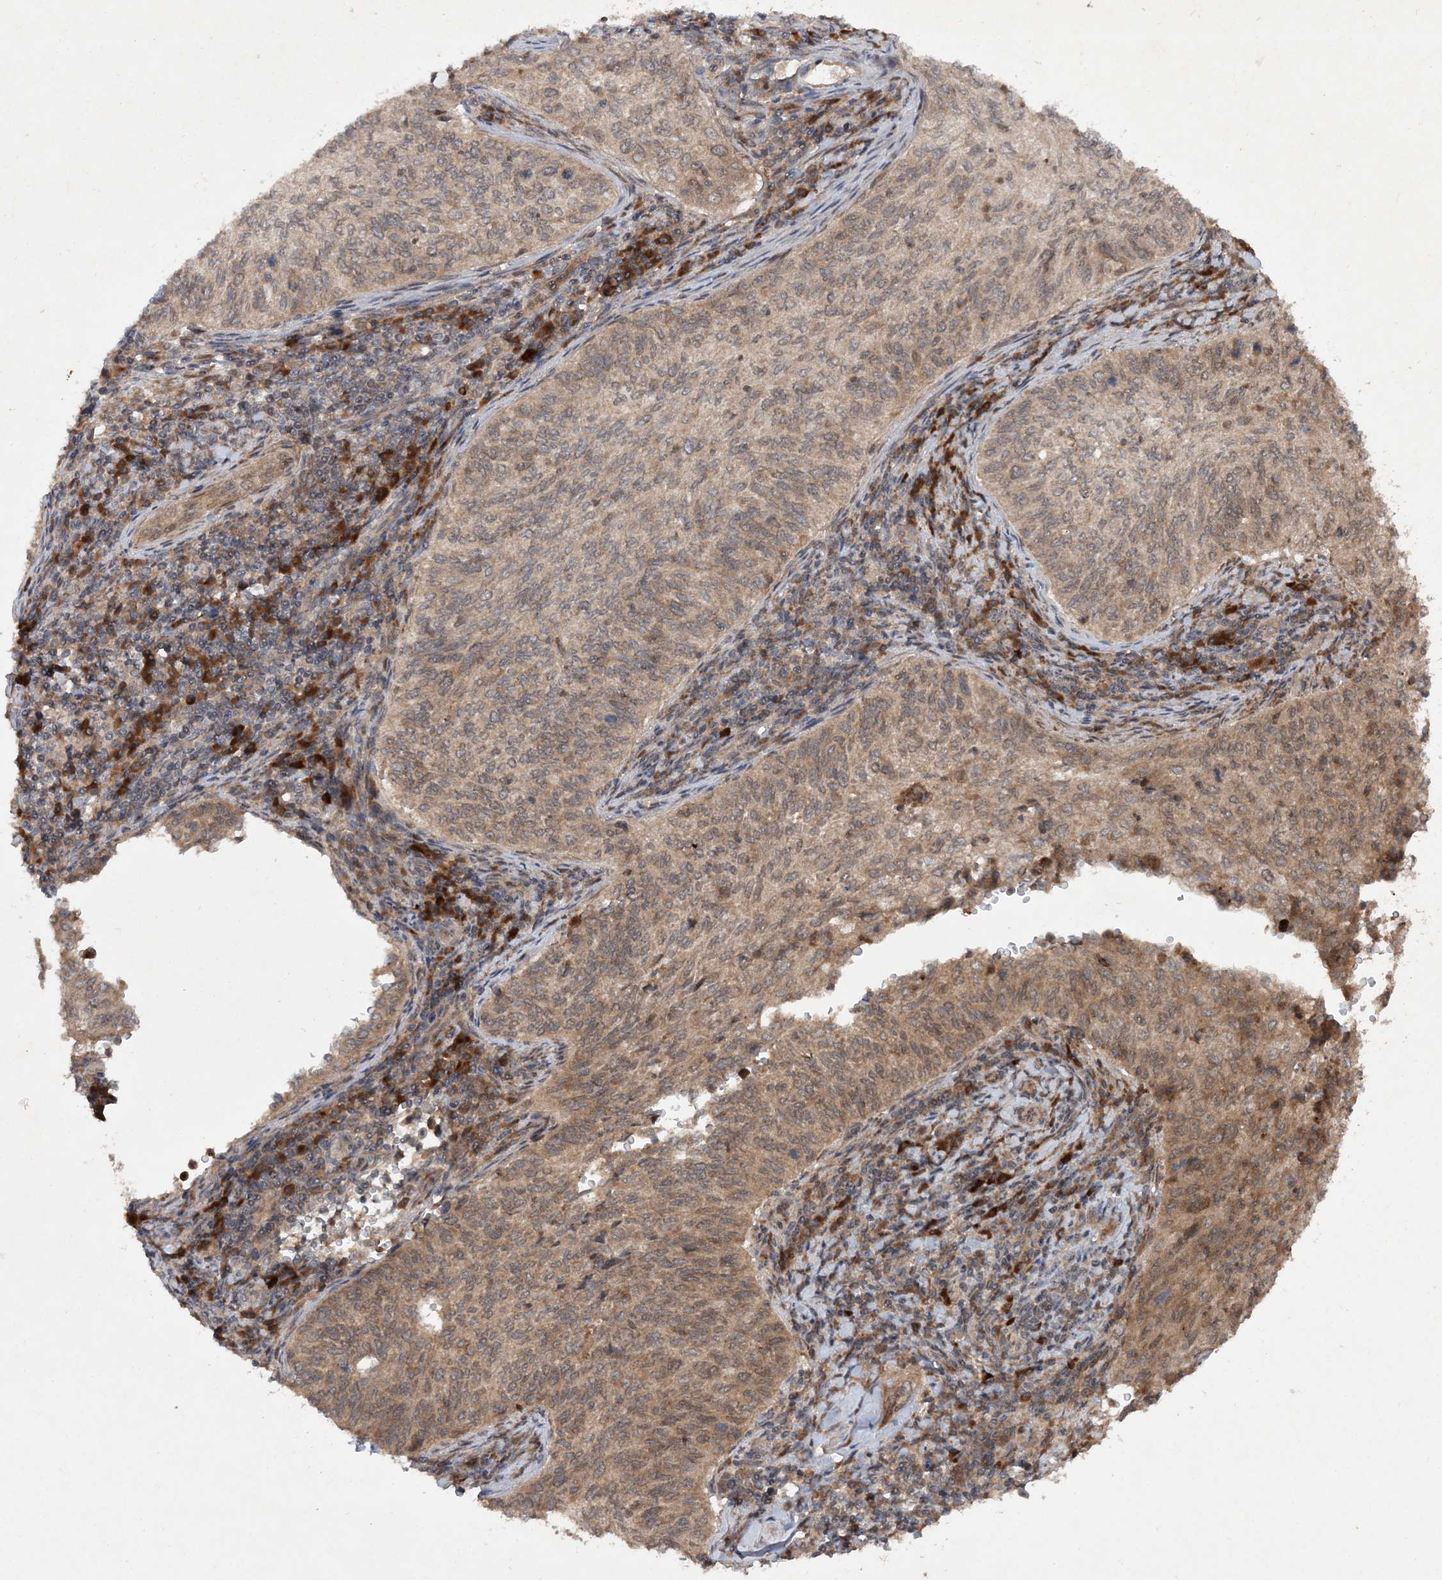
{"staining": {"intensity": "moderate", "quantity": "25%-75%", "location": "cytoplasmic/membranous"}, "tissue": "cervical cancer", "cell_type": "Tumor cells", "image_type": "cancer", "snomed": [{"axis": "morphology", "description": "Squamous cell carcinoma, NOS"}, {"axis": "topography", "description": "Cervix"}], "caption": "A brown stain shows moderate cytoplasmic/membranous expression of a protein in squamous cell carcinoma (cervical) tumor cells.", "gene": "UBR3", "patient": {"sex": "female", "age": 30}}